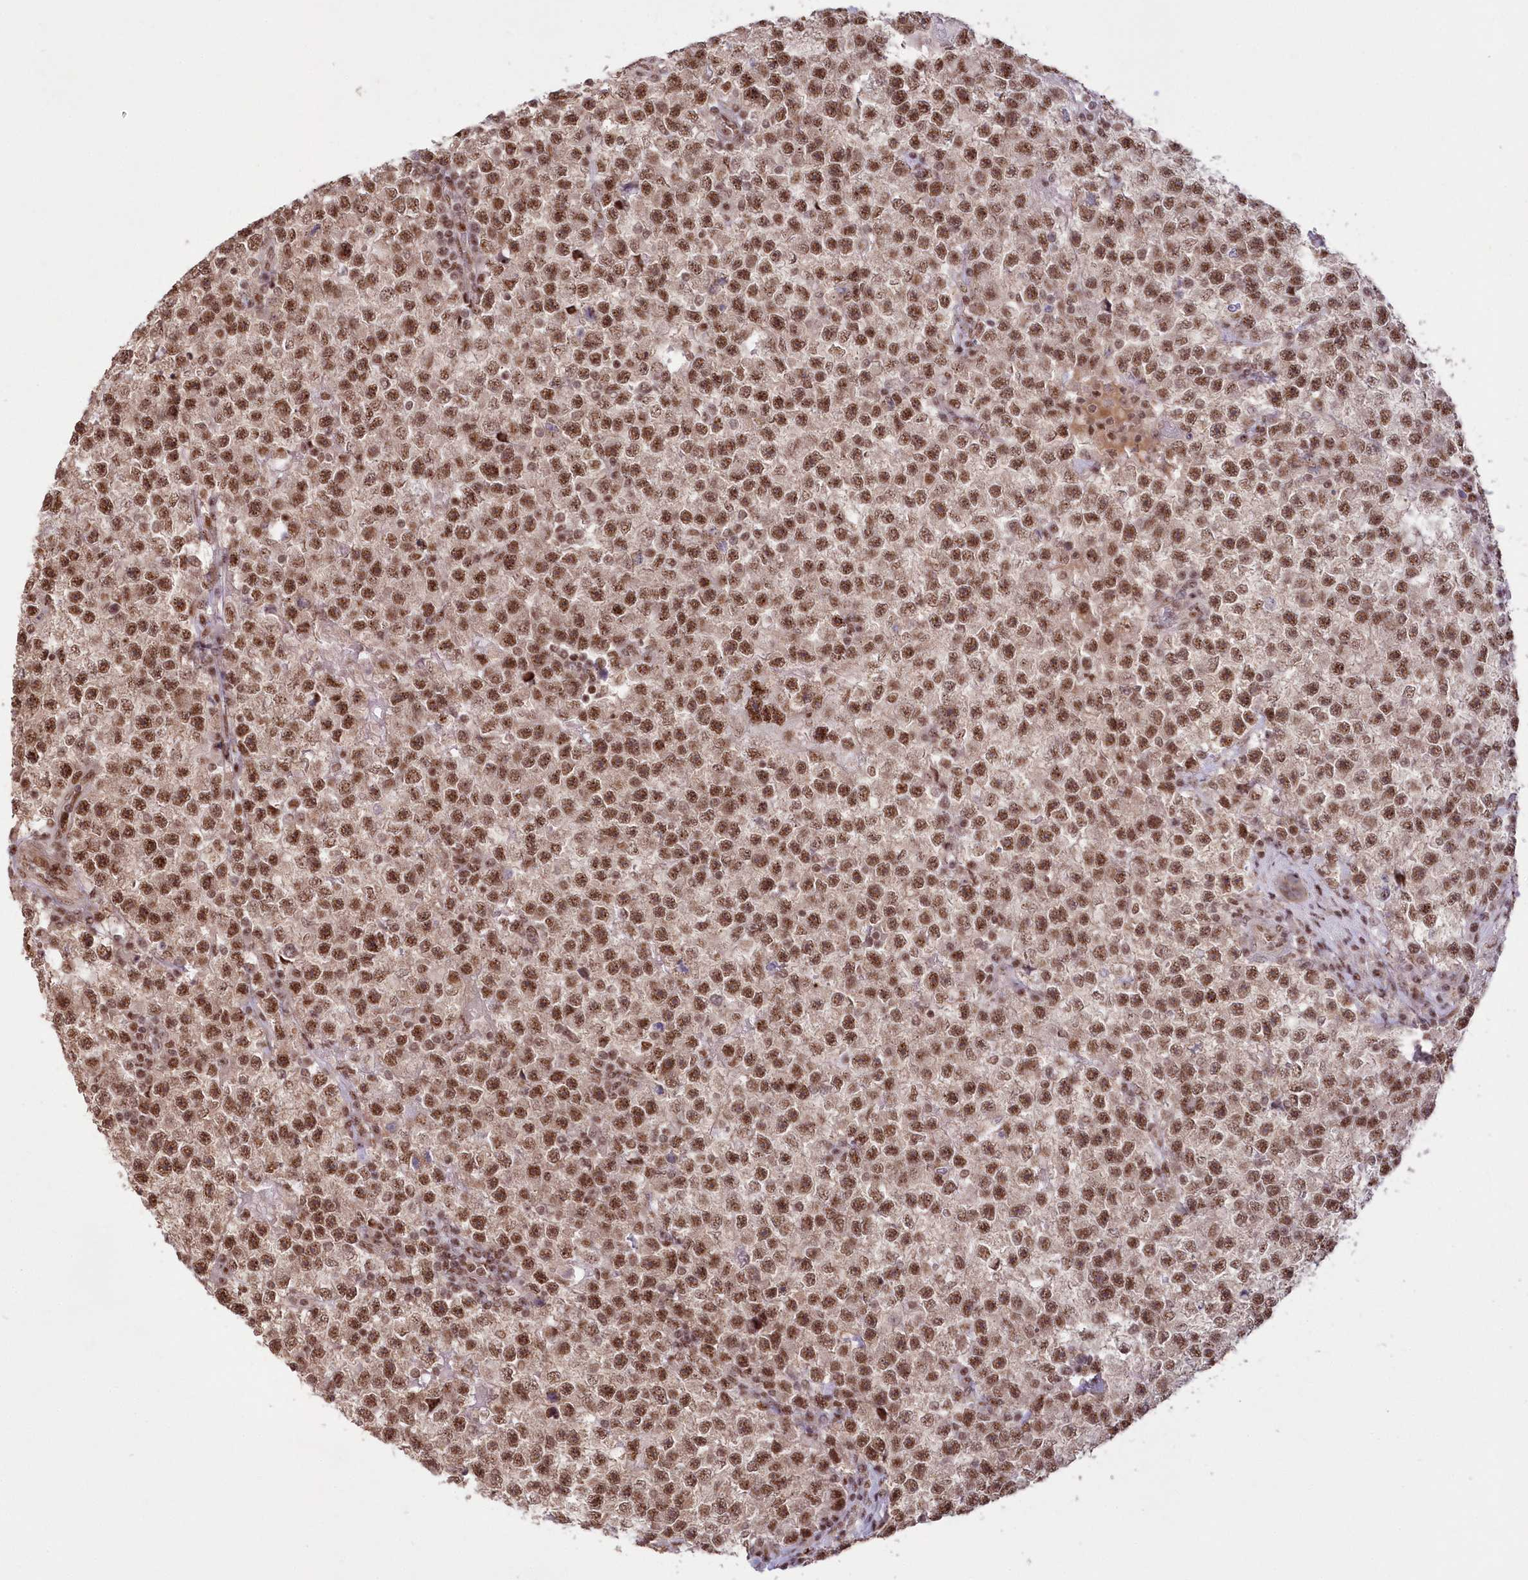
{"staining": {"intensity": "moderate", "quantity": ">75%", "location": "nuclear"}, "tissue": "testis cancer", "cell_type": "Tumor cells", "image_type": "cancer", "snomed": [{"axis": "morphology", "description": "Seminoma, NOS"}, {"axis": "topography", "description": "Testis"}], "caption": "DAB (3,3'-diaminobenzidine) immunohistochemical staining of human testis cancer demonstrates moderate nuclear protein staining in approximately >75% of tumor cells.", "gene": "WBP1L", "patient": {"sex": "male", "age": 22}}